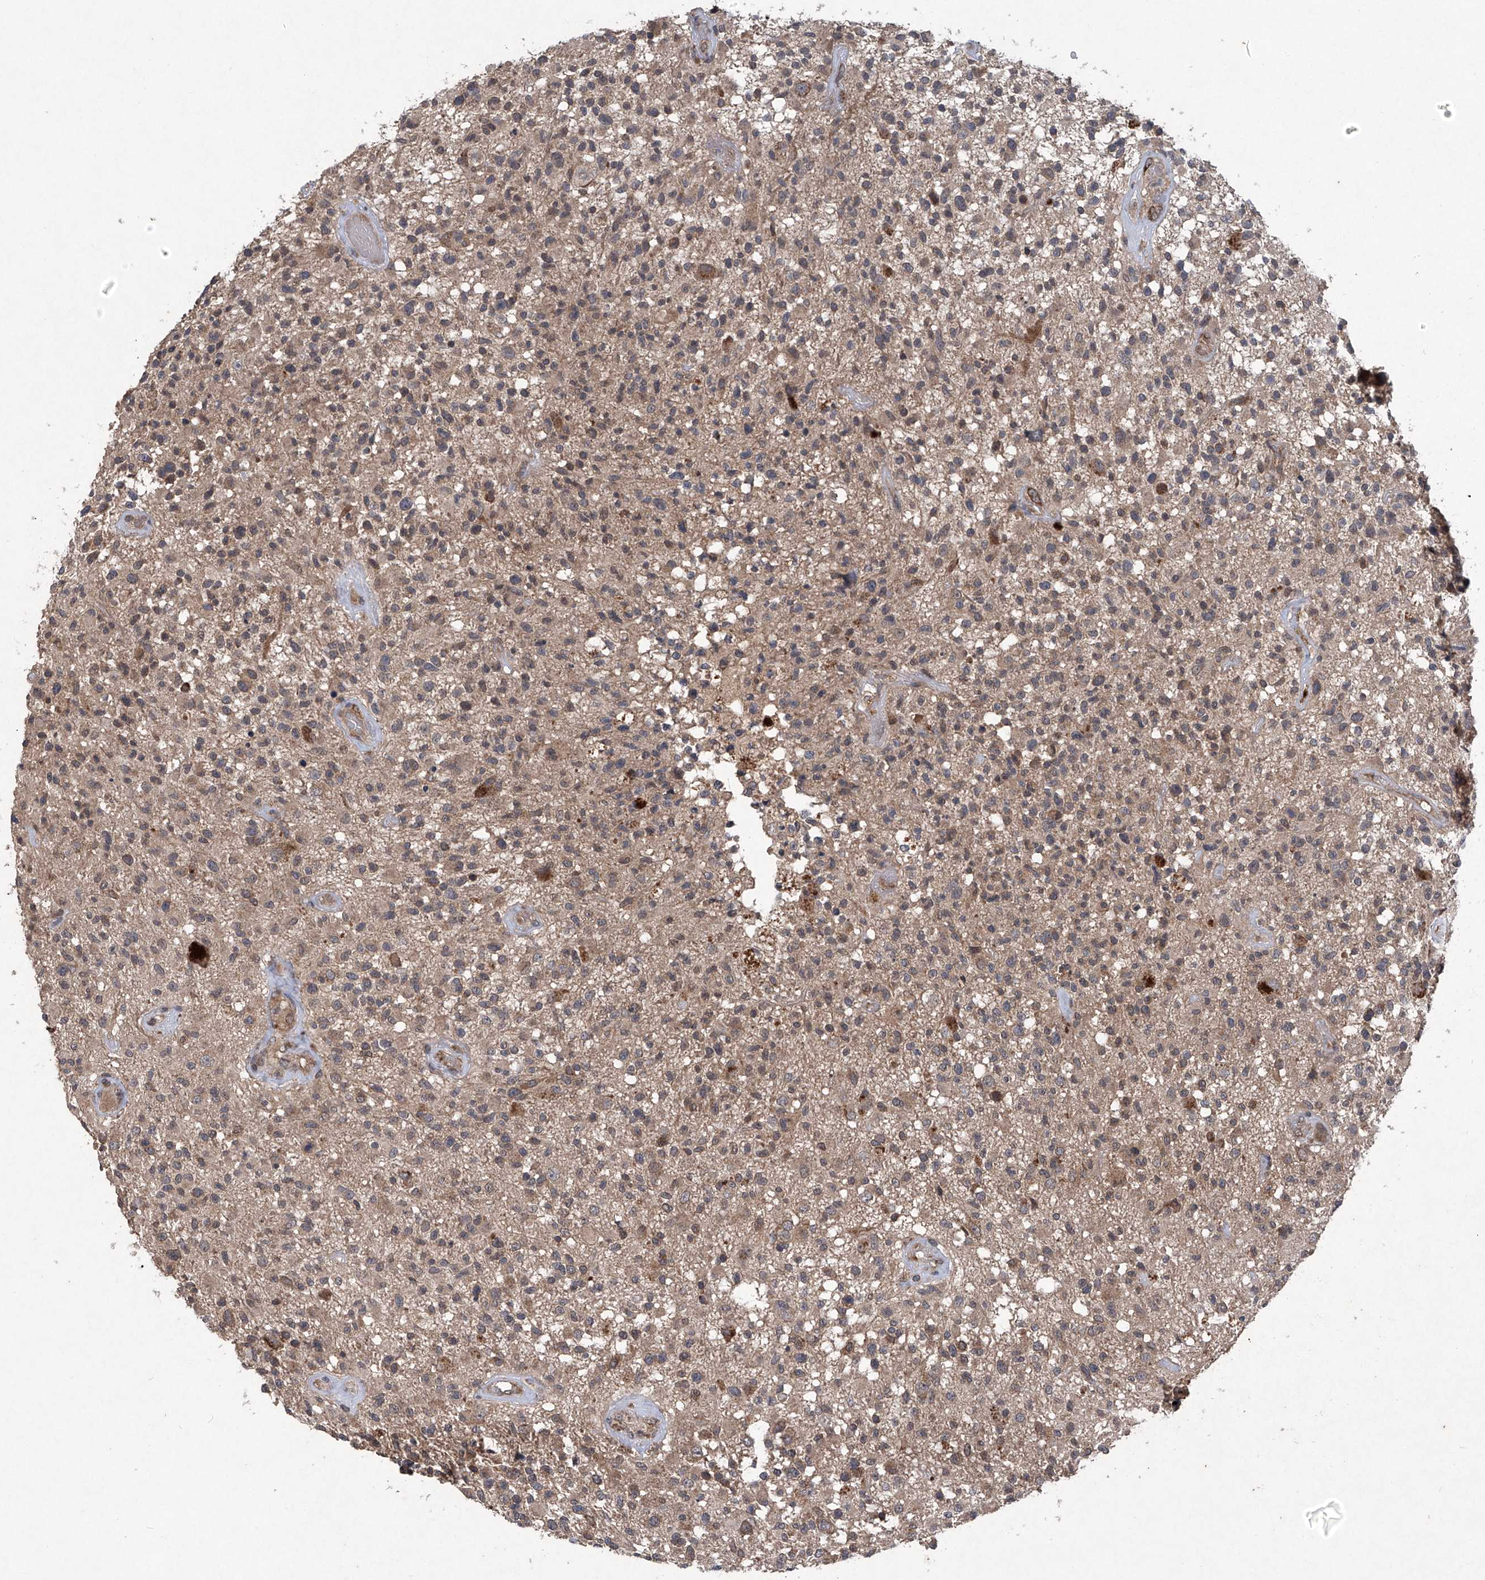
{"staining": {"intensity": "moderate", "quantity": ">75%", "location": "cytoplasmic/membranous"}, "tissue": "glioma", "cell_type": "Tumor cells", "image_type": "cancer", "snomed": [{"axis": "morphology", "description": "Glioma, malignant, High grade"}, {"axis": "morphology", "description": "Glioblastoma, NOS"}, {"axis": "topography", "description": "Brain"}], "caption": "Immunohistochemistry (IHC) photomicrograph of neoplastic tissue: human glioma stained using IHC displays medium levels of moderate protein expression localized specifically in the cytoplasmic/membranous of tumor cells, appearing as a cytoplasmic/membranous brown color.", "gene": "SUMF2", "patient": {"sex": "male", "age": 60}}